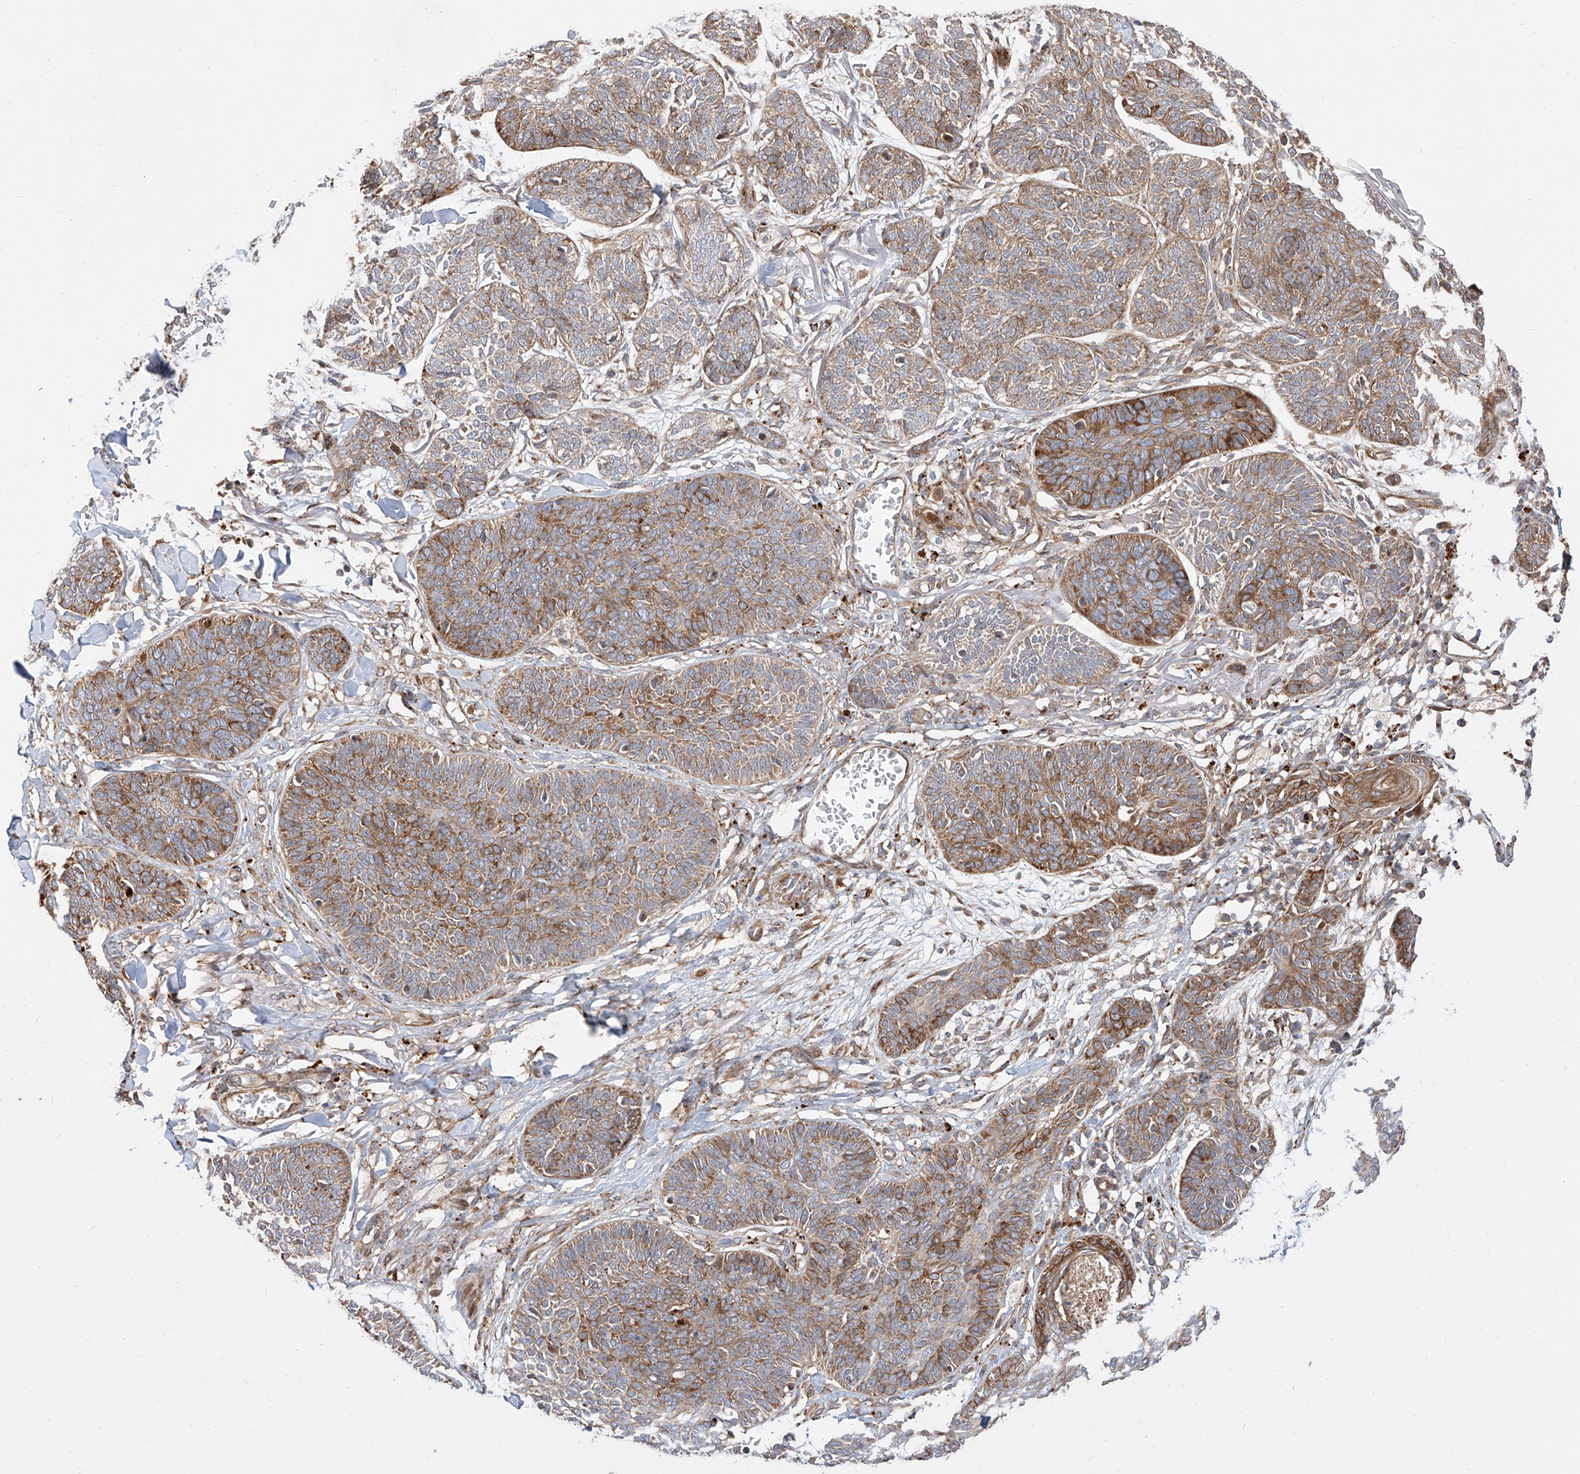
{"staining": {"intensity": "moderate", "quantity": ">75%", "location": "cytoplasmic/membranous"}, "tissue": "skin cancer", "cell_type": "Tumor cells", "image_type": "cancer", "snomed": [{"axis": "morphology", "description": "Basal cell carcinoma"}, {"axis": "topography", "description": "Skin"}], "caption": "Immunohistochemical staining of skin cancer displays moderate cytoplasmic/membranous protein staining in approximately >75% of tumor cells.", "gene": "DIRAS3", "patient": {"sex": "male", "age": 85}}